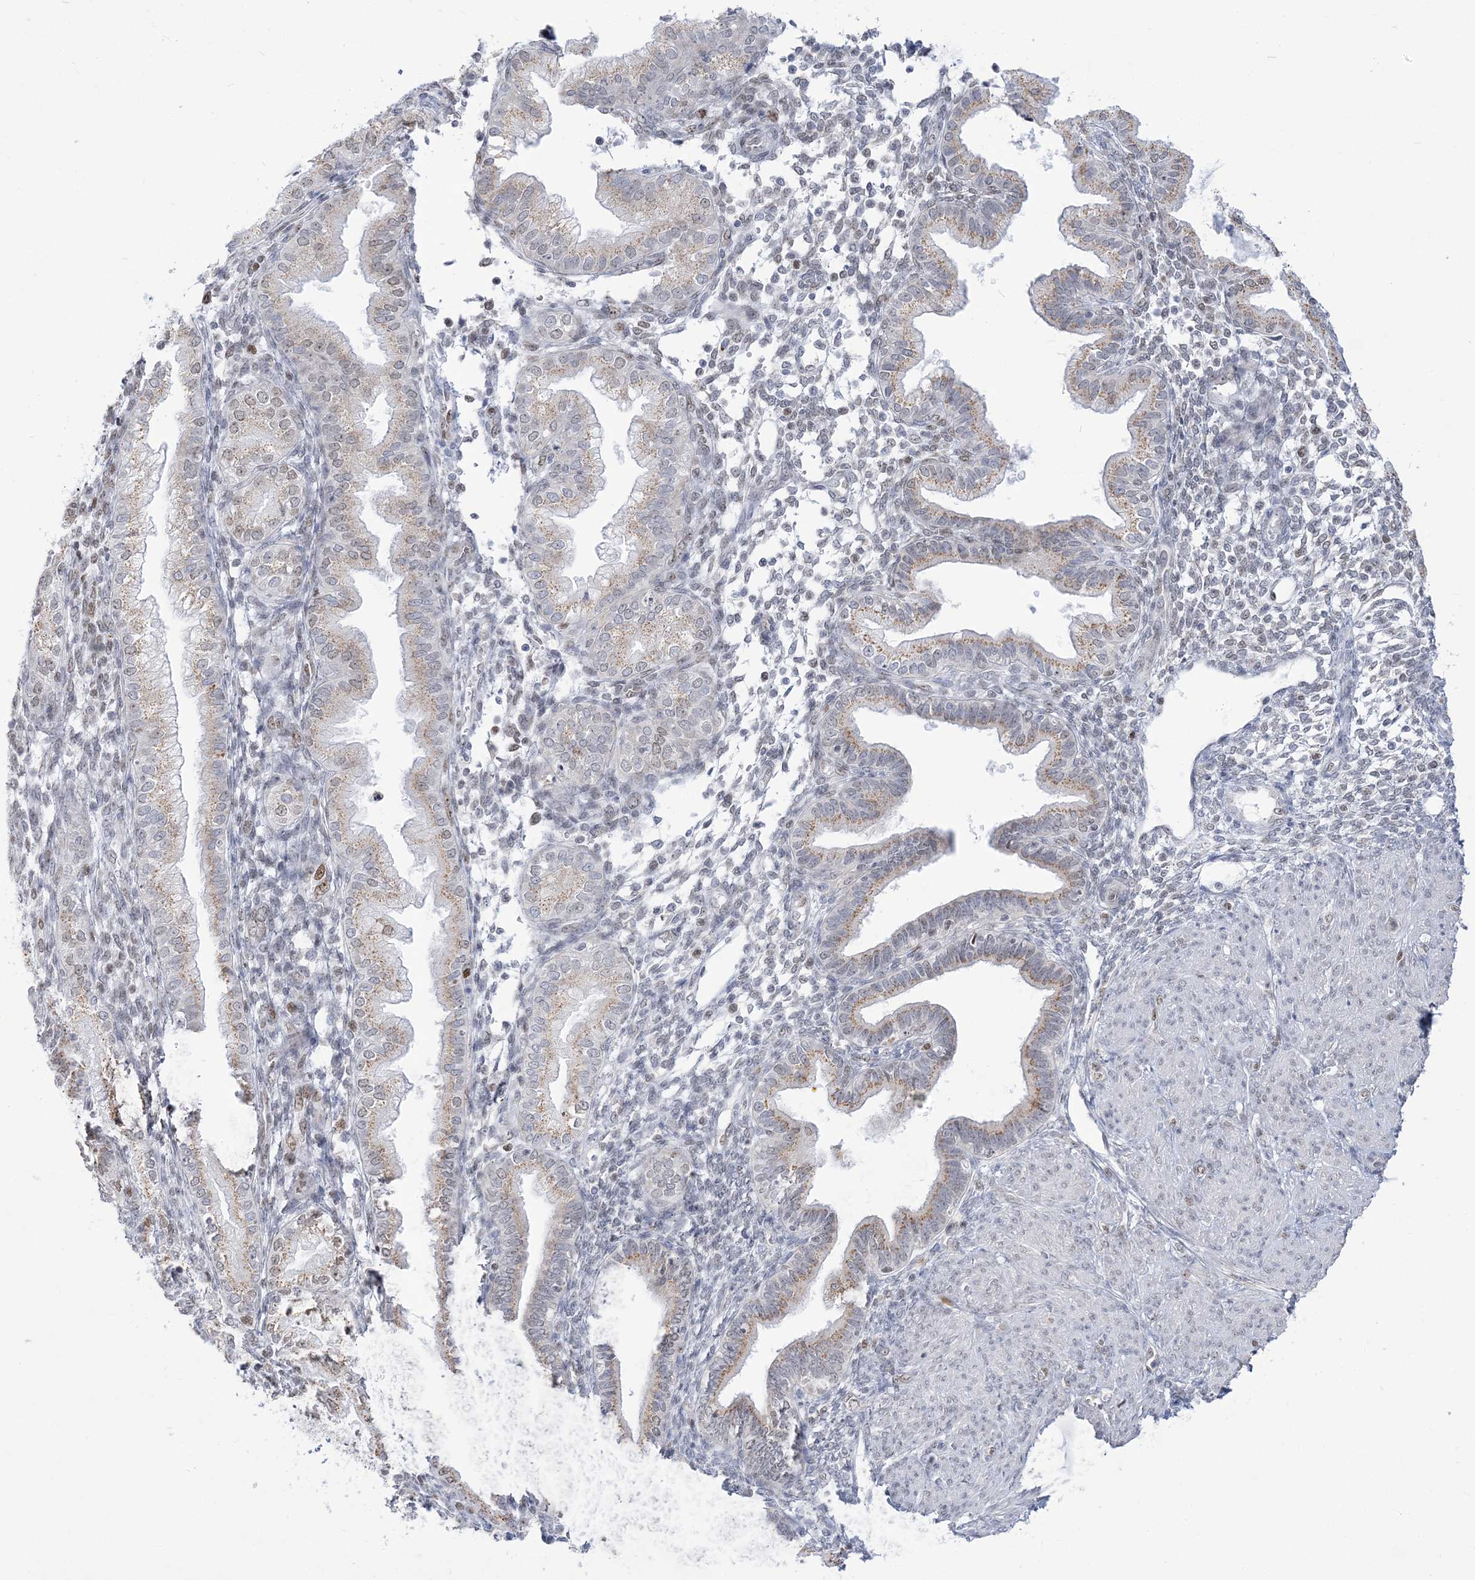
{"staining": {"intensity": "negative", "quantity": "none", "location": "none"}, "tissue": "endometrium", "cell_type": "Cells in endometrial stroma", "image_type": "normal", "snomed": [{"axis": "morphology", "description": "Normal tissue, NOS"}, {"axis": "topography", "description": "Endometrium"}], "caption": "Immunohistochemistry of benign endometrium shows no staining in cells in endometrial stroma. (DAB immunohistochemistry (IHC) with hematoxylin counter stain).", "gene": "DDX21", "patient": {"sex": "female", "age": 53}}